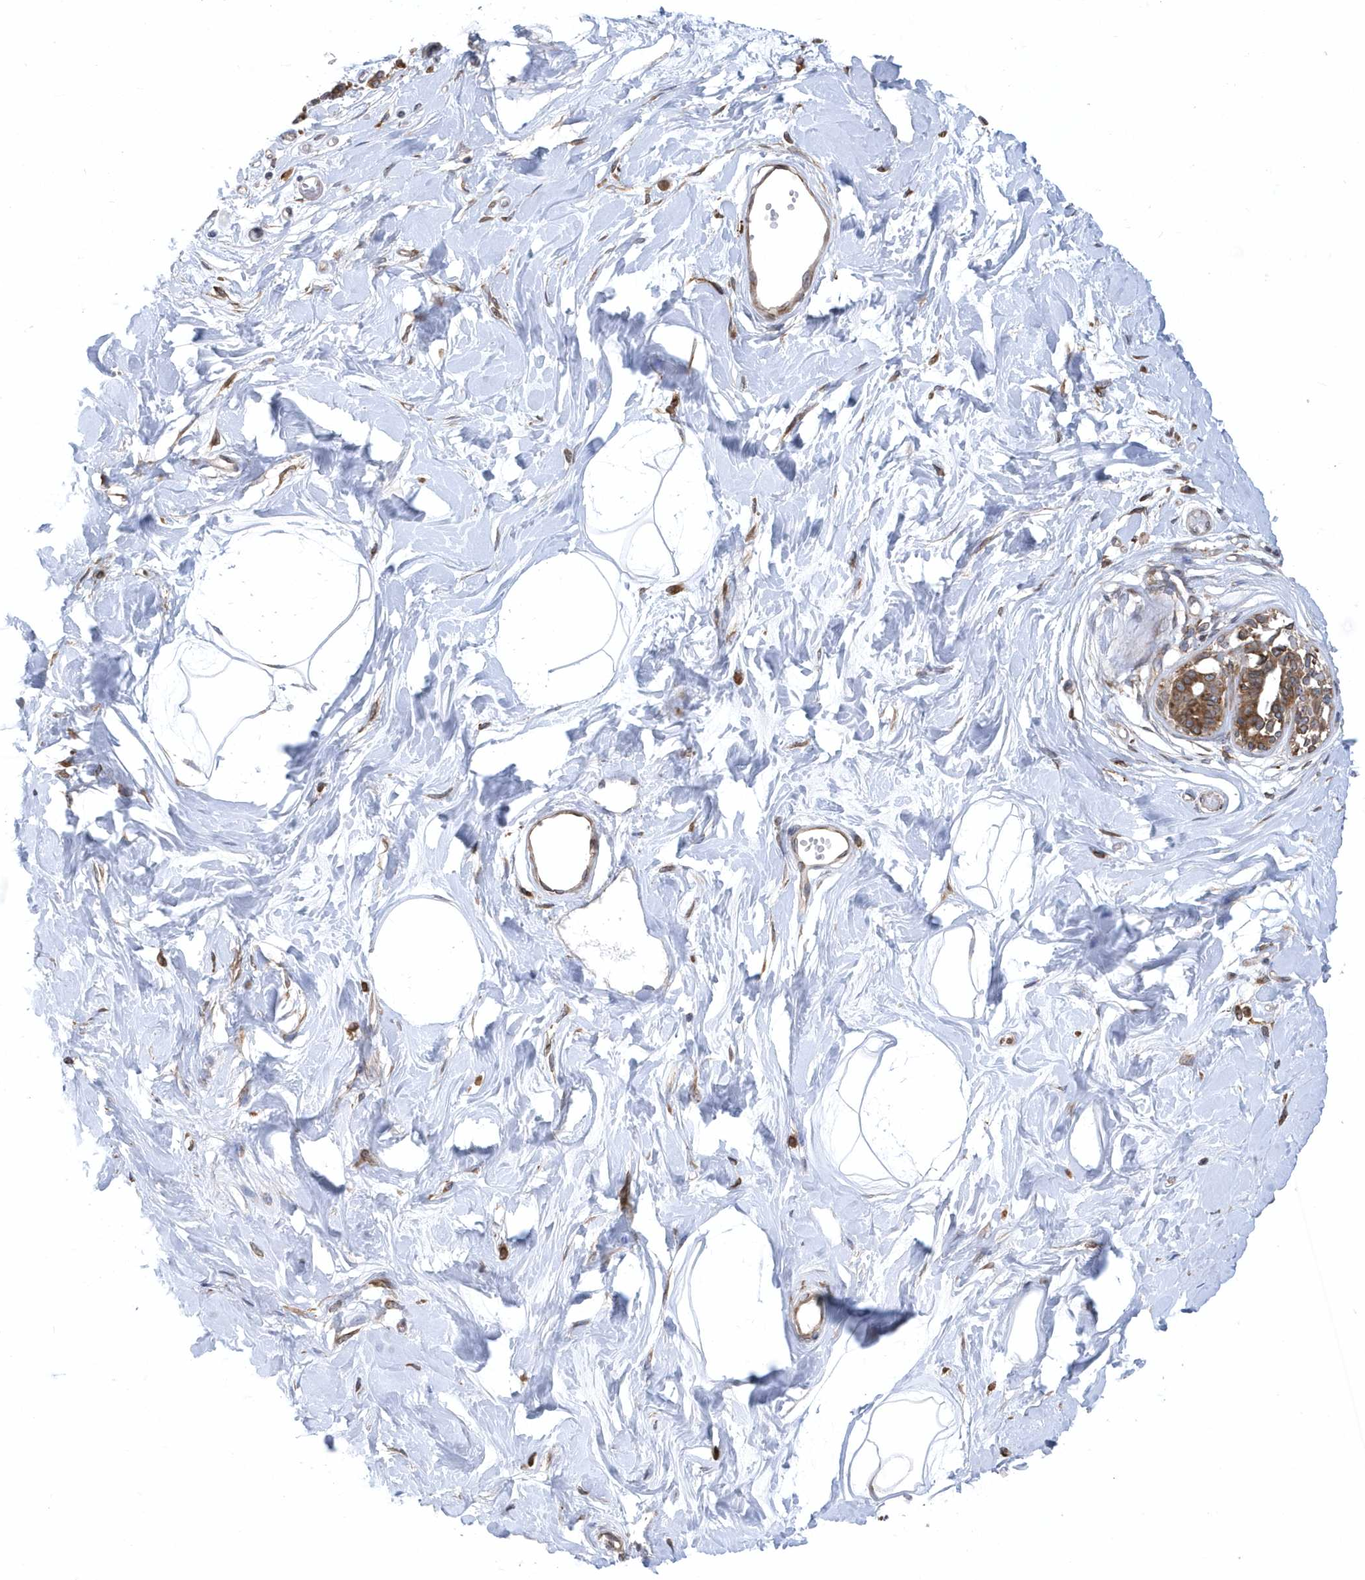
{"staining": {"intensity": "moderate", "quantity": ">75%", "location": "cytoplasmic/membranous"}, "tissue": "breast", "cell_type": "Adipocytes", "image_type": "normal", "snomed": [{"axis": "morphology", "description": "Normal tissue, NOS"}, {"axis": "topography", "description": "Breast"}], "caption": "Moderate cytoplasmic/membranous expression for a protein is present in approximately >75% of adipocytes of unremarkable breast using IHC.", "gene": "VAMP7", "patient": {"sex": "female", "age": 45}}